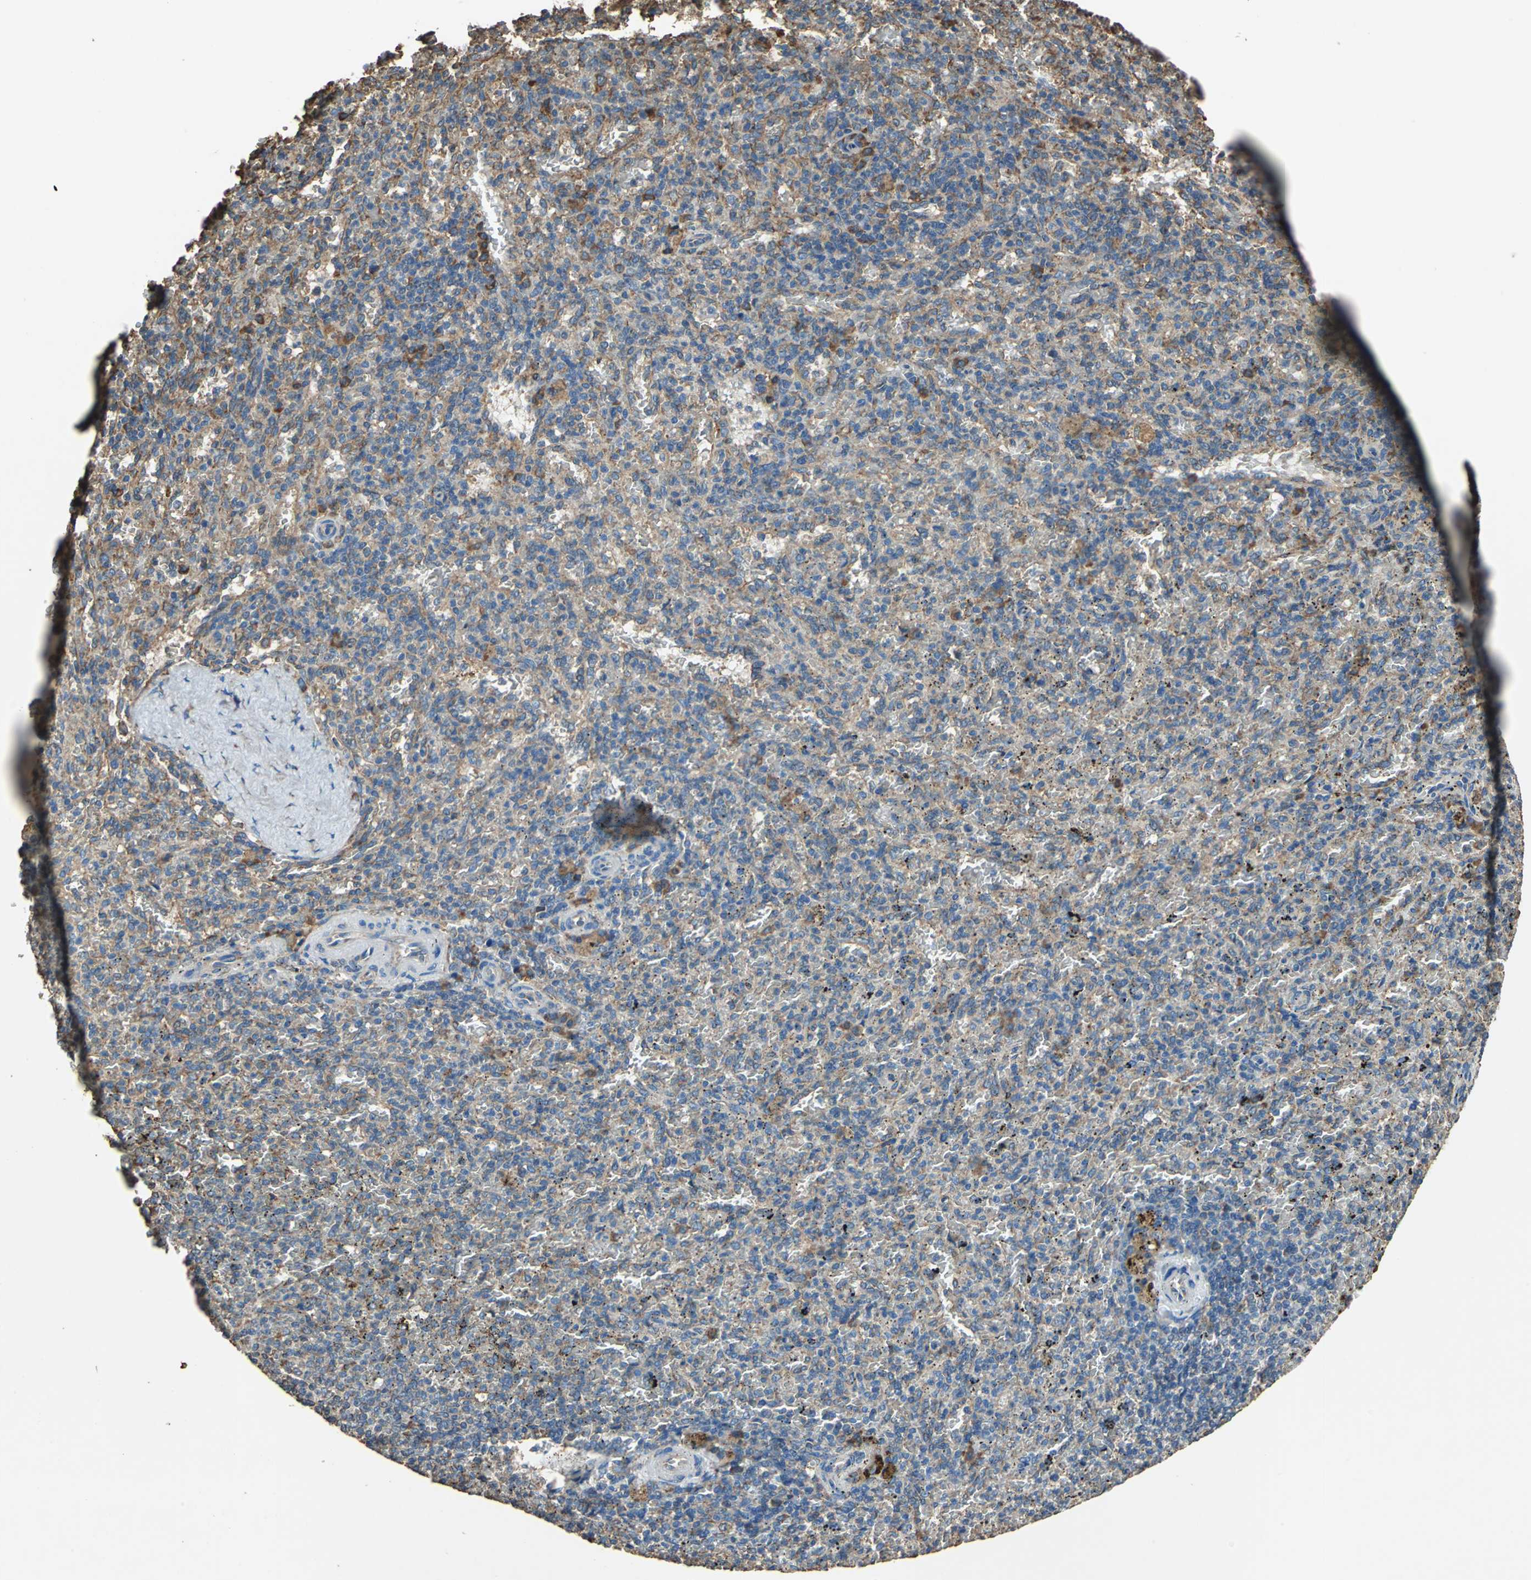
{"staining": {"intensity": "moderate", "quantity": ">75%", "location": "cytoplasmic/membranous"}, "tissue": "spleen", "cell_type": "Cells in red pulp", "image_type": "normal", "snomed": [{"axis": "morphology", "description": "Normal tissue, NOS"}, {"axis": "topography", "description": "Spleen"}], "caption": "Normal spleen shows moderate cytoplasmic/membranous positivity in about >75% of cells in red pulp, visualized by immunohistochemistry.", "gene": "GPANK1", "patient": {"sex": "female", "age": 43}}